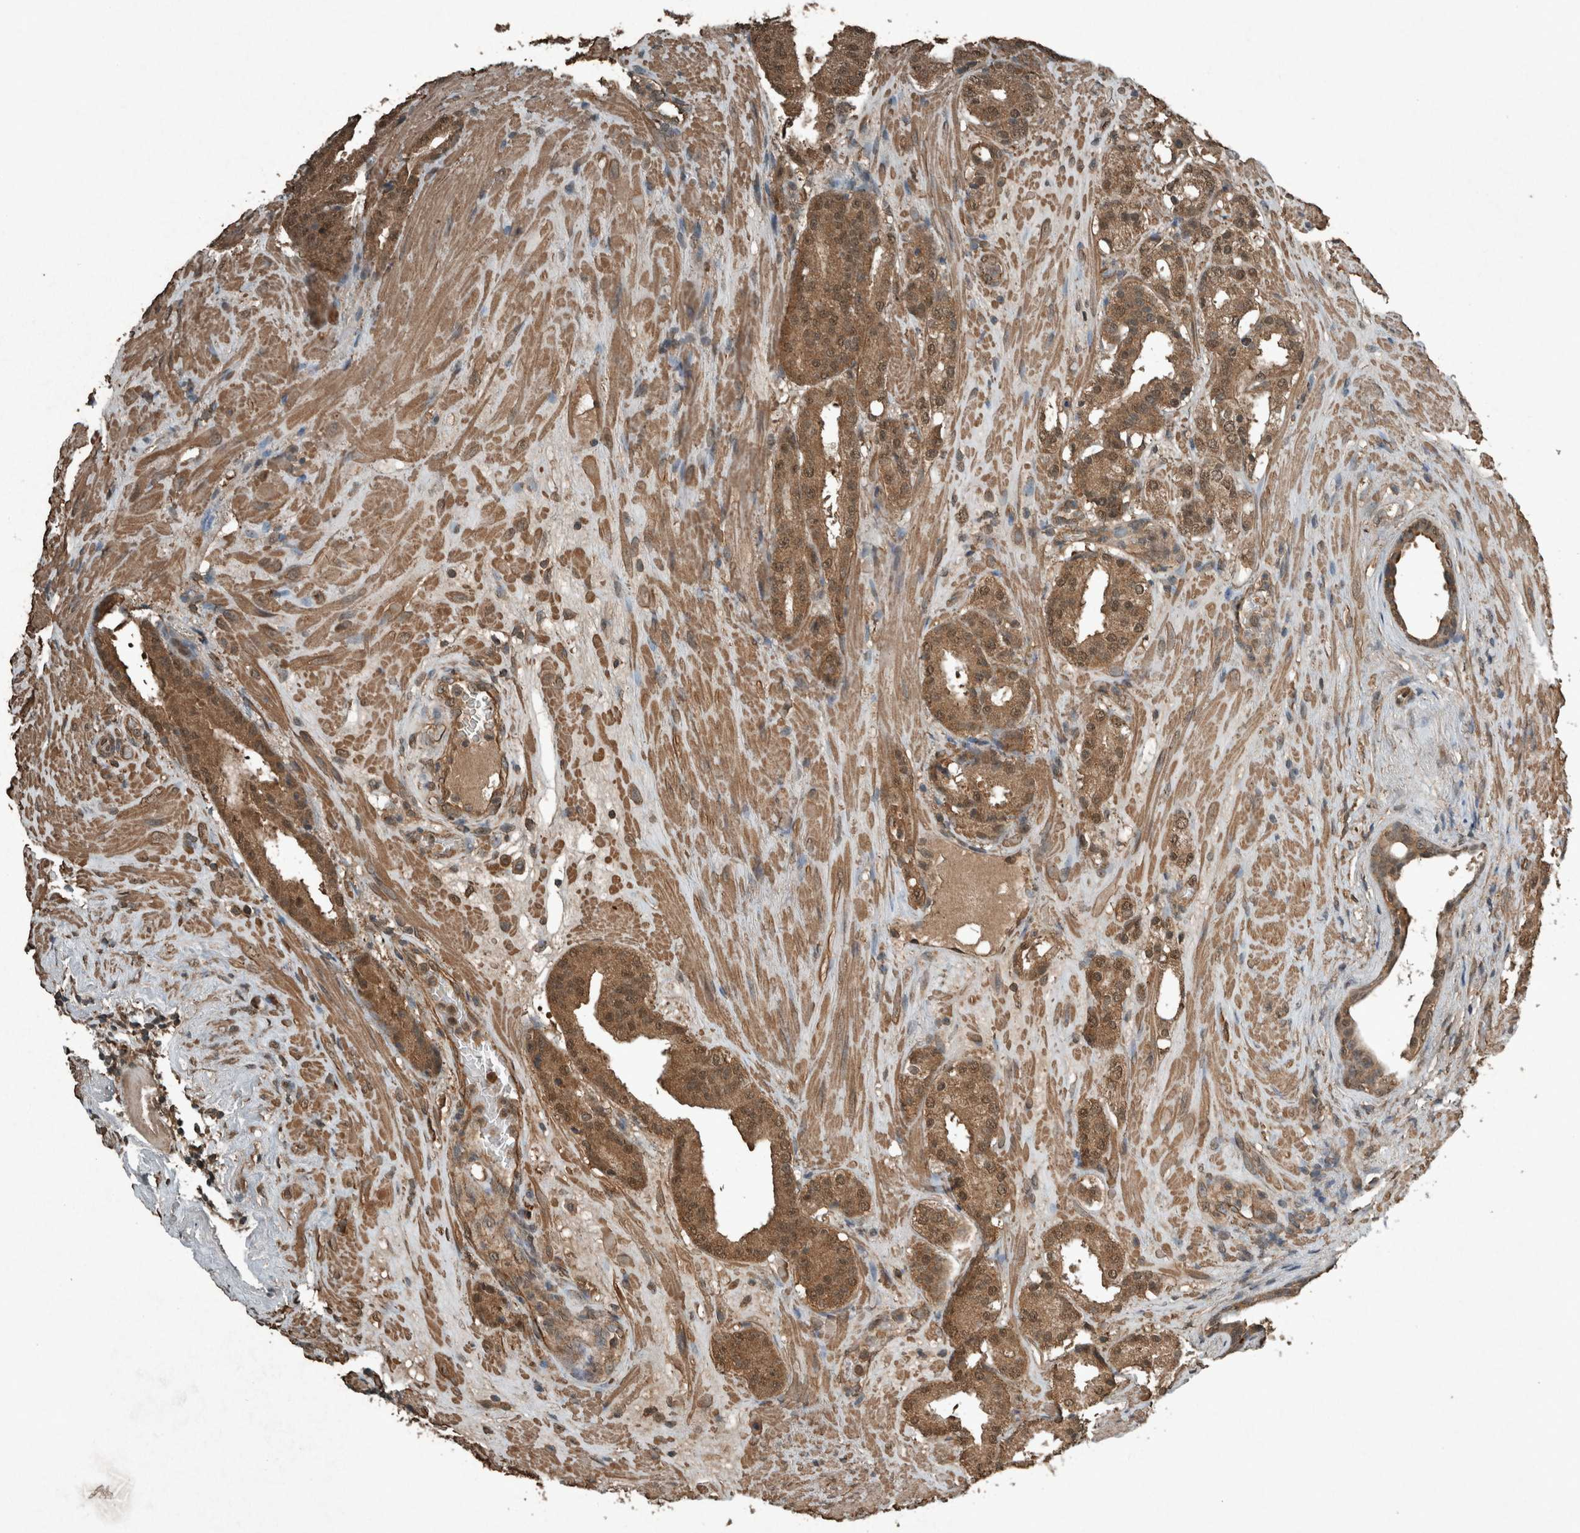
{"staining": {"intensity": "moderate", "quantity": ">75%", "location": "cytoplasmic/membranous,nuclear"}, "tissue": "prostate cancer", "cell_type": "Tumor cells", "image_type": "cancer", "snomed": [{"axis": "morphology", "description": "Adenocarcinoma, Low grade"}, {"axis": "topography", "description": "Prostate"}], "caption": "This is an image of IHC staining of low-grade adenocarcinoma (prostate), which shows moderate expression in the cytoplasmic/membranous and nuclear of tumor cells.", "gene": "ARHGEF12", "patient": {"sex": "male", "age": 69}}